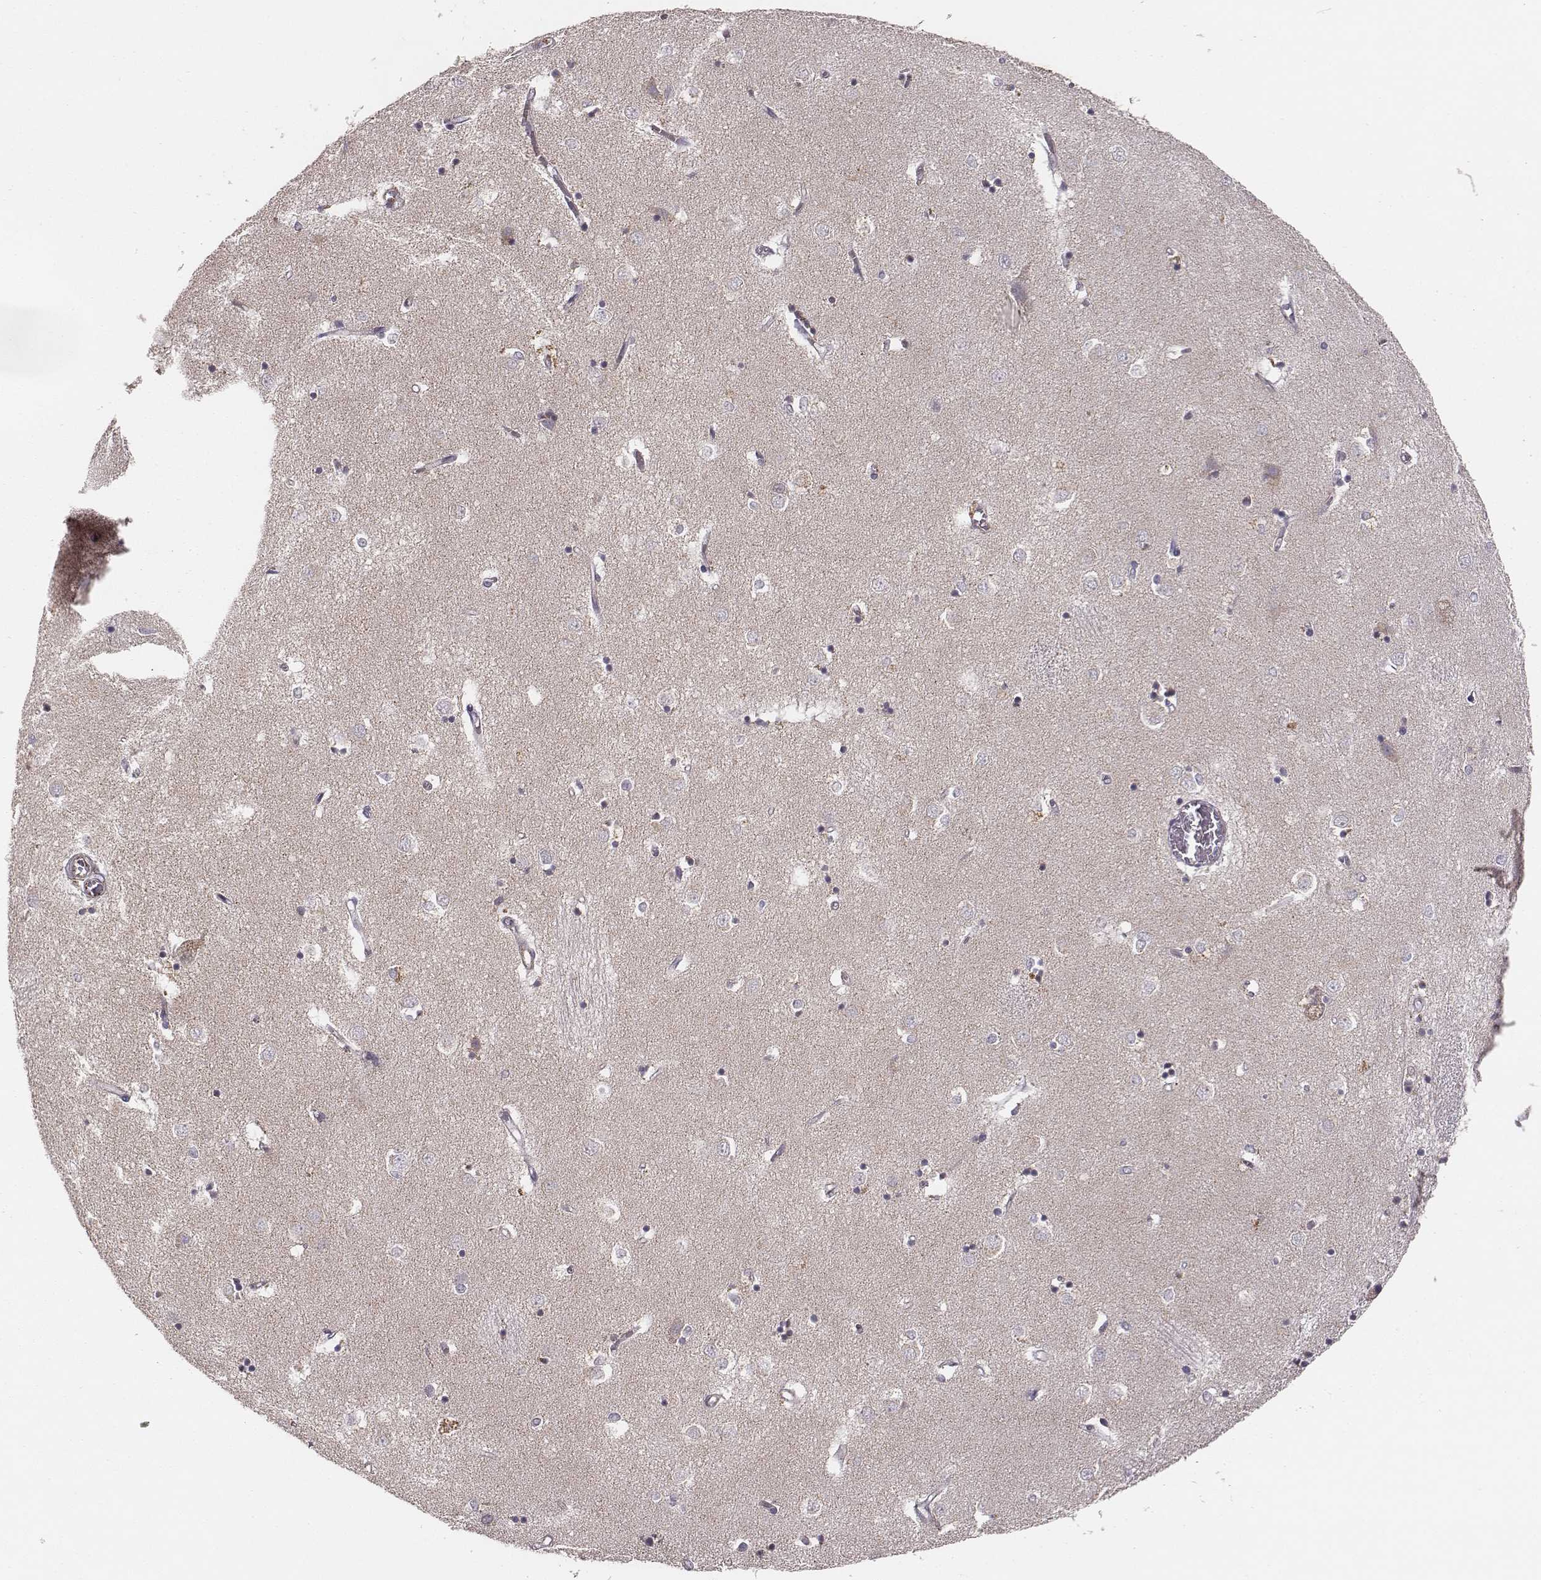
{"staining": {"intensity": "strong", "quantity": ">75%", "location": "cytoplasmic/membranous"}, "tissue": "caudate", "cell_type": "Glial cells", "image_type": "normal", "snomed": [{"axis": "morphology", "description": "Normal tissue, NOS"}, {"axis": "topography", "description": "Lateral ventricle wall"}], "caption": "Immunohistochemical staining of benign human caudate reveals high levels of strong cytoplasmic/membranous staining in about >75% of glial cells.", "gene": "TUFM", "patient": {"sex": "male", "age": 54}}